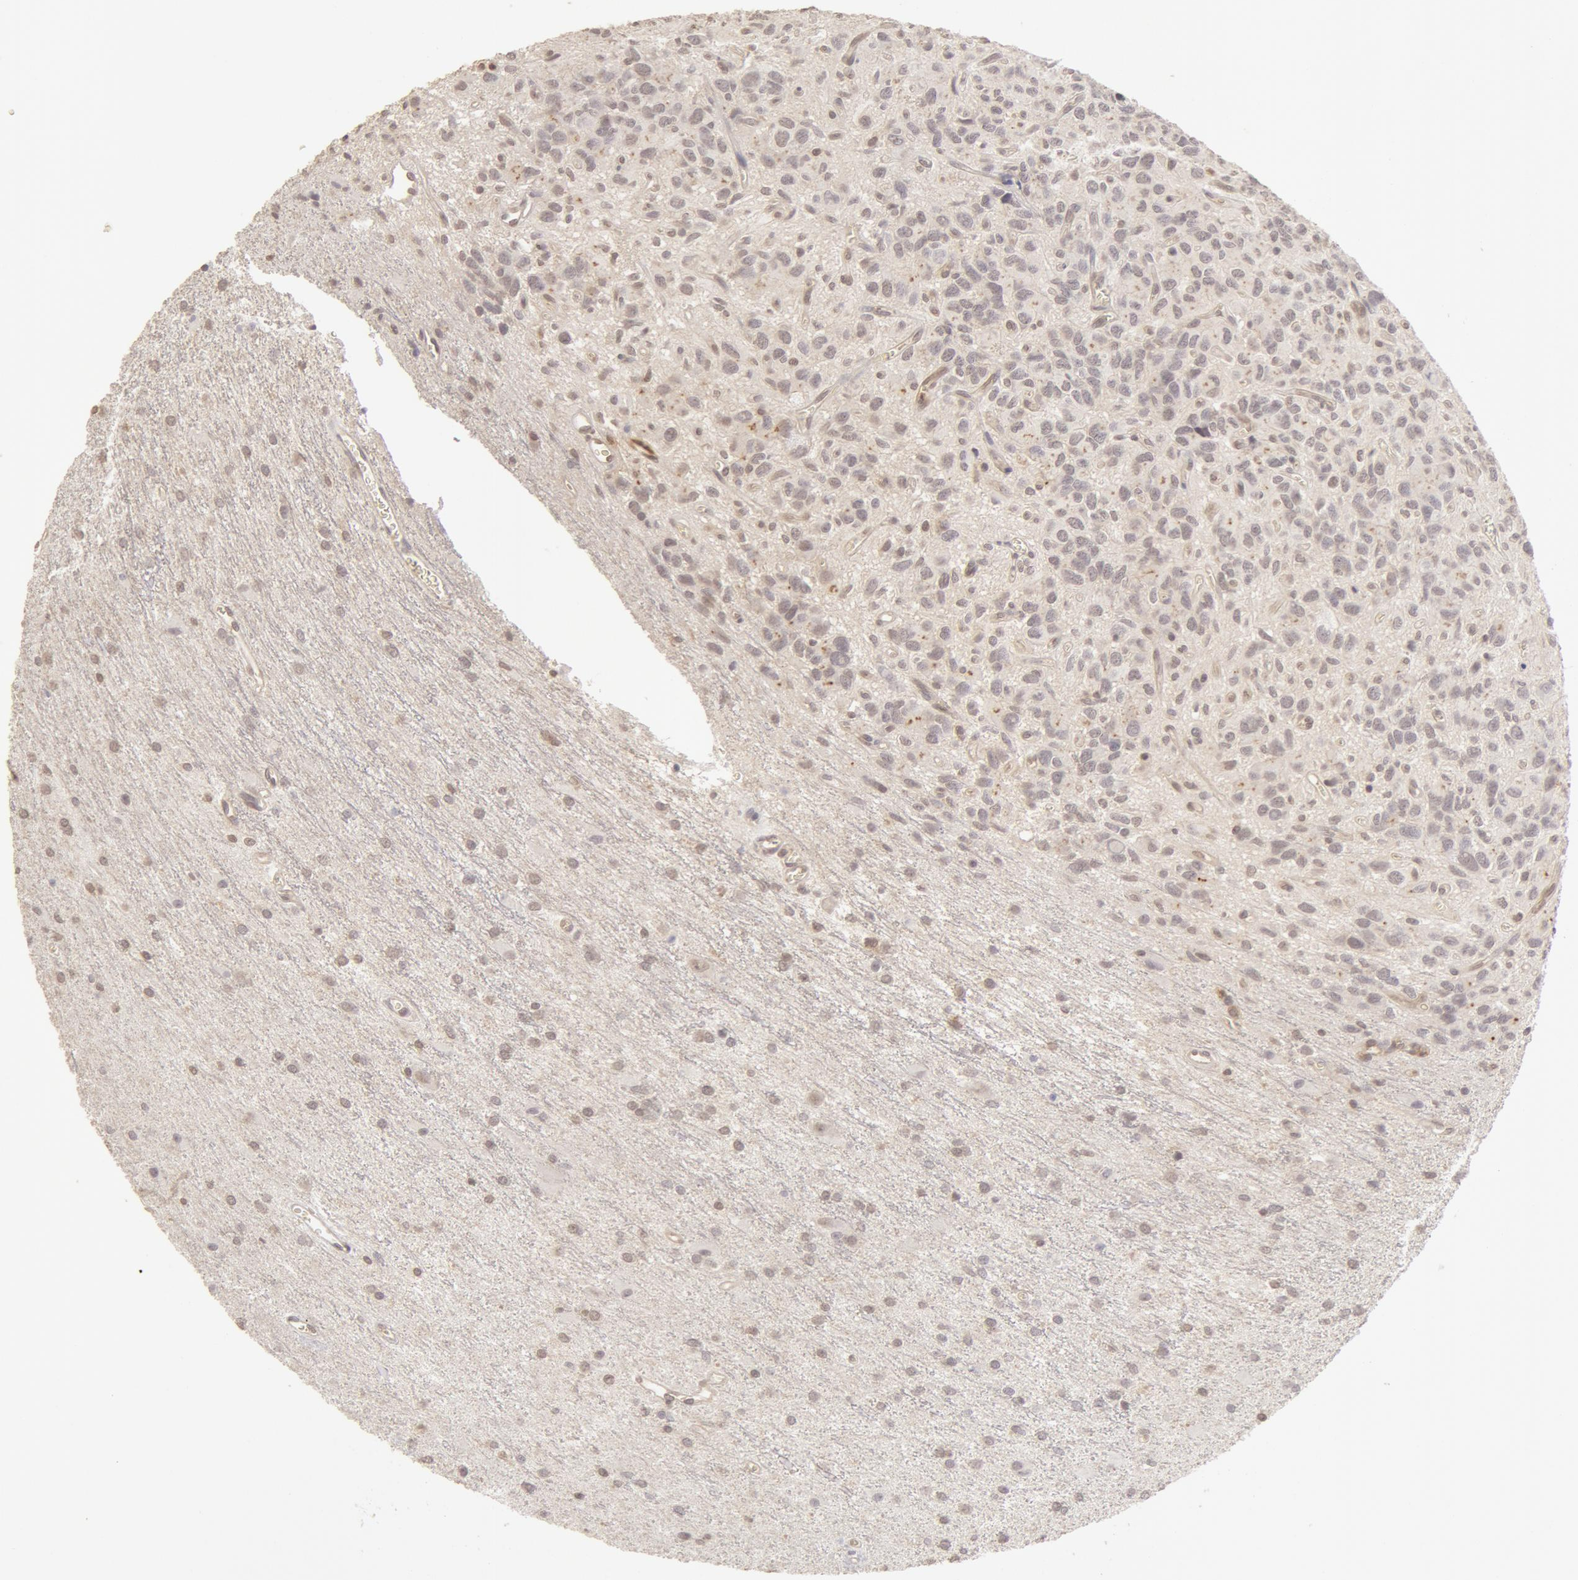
{"staining": {"intensity": "negative", "quantity": "none", "location": "none"}, "tissue": "glioma", "cell_type": "Tumor cells", "image_type": "cancer", "snomed": [{"axis": "morphology", "description": "Glioma, malignant, Low grade"}, {"axis": "topography", "description": "Brain"}], "caption": "DAB (3,3'-diaminobenzidine) immunohistochemical staining of glioma reveals no significant positivity in tumor cells.", "gene": "ADAM10", "patient": {"sex": "female", "age": 15}}